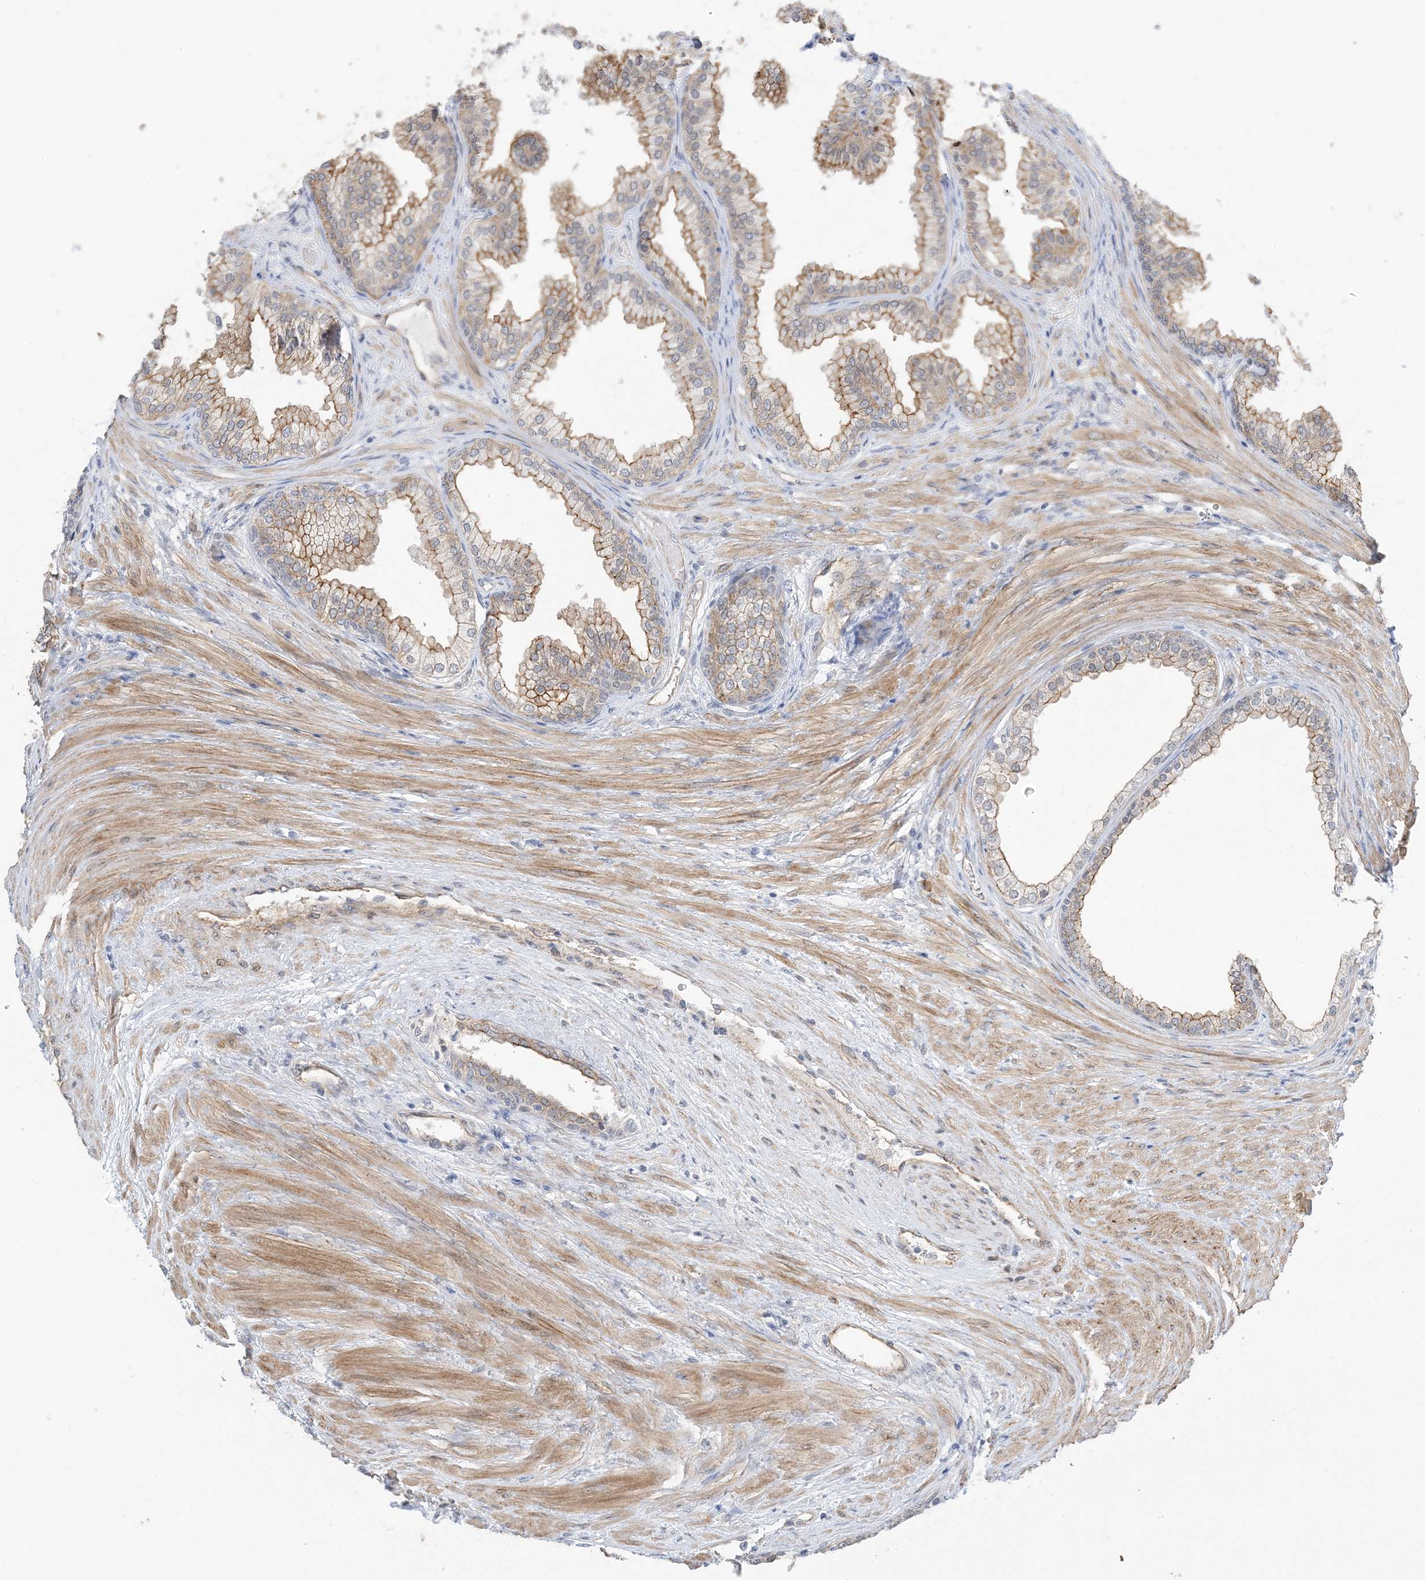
{"staining": {"intensity": "moderate", "quantity": ">75%", "location": "cytoplasmic/membranous"}, "tissue": "prostate", "cell_type": "Glandular cells", "image_type": "normal", "snomed": [{"axis": "morphology", "description": "Normal tissue, NOS"}, {"axis": "topography", "description": "Prostate"}], "caption": "Immunohistochemistry (DAB) staining of benign human prostate demonstrates moderate cytoplasmic/membranous protein positivity in about >75% of glandular cells. (Brightfield microscopy of DAB IHC at high magnification).", "gene": "IL36B", "patient": {"sex": "male", "age": 76}}